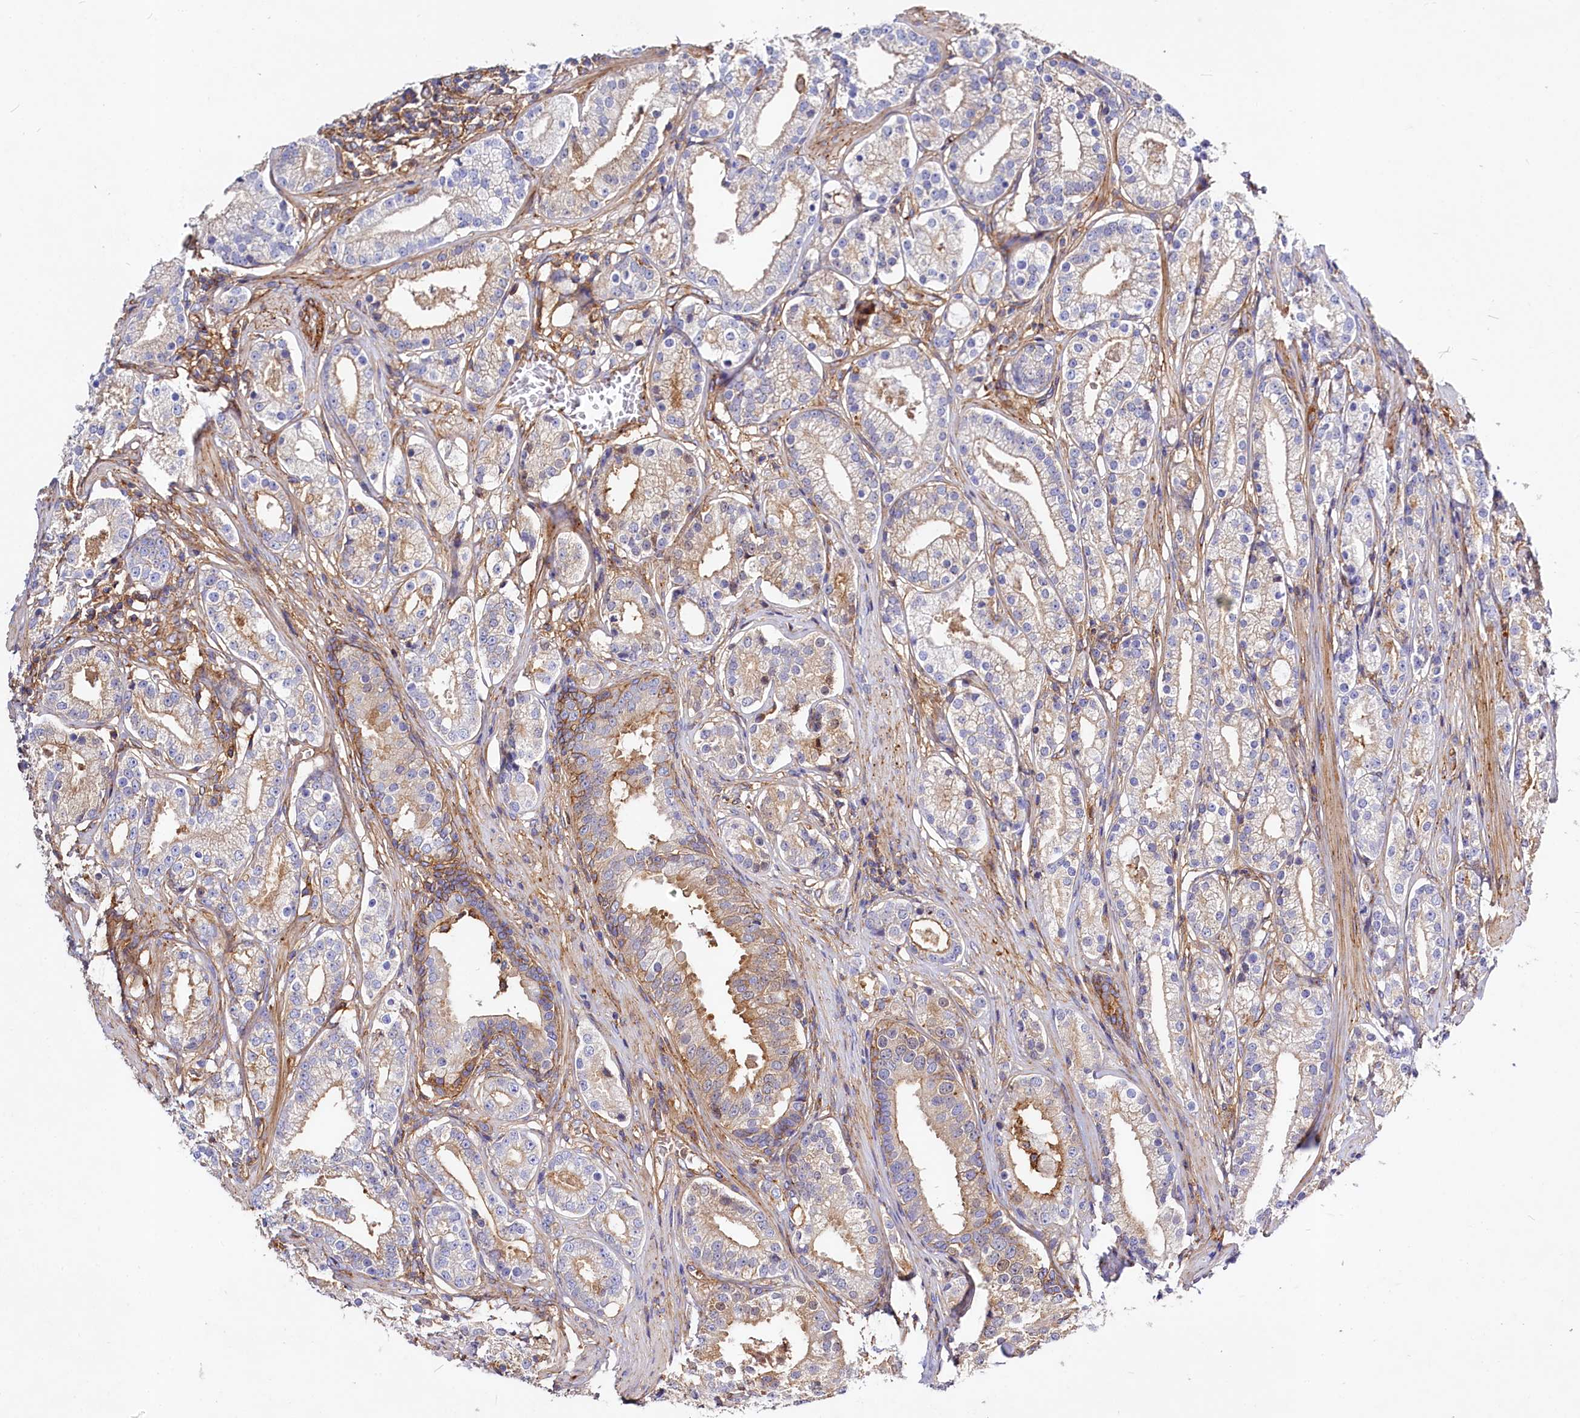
{"staining": {"intensity": "moderate", "quantity": "<25%", "location": "cytoplasmic/membranous"}, "tissue": "prostate cancer", "cell_type": "Tumor cells", "image_type": "cancer", "snomed": [{"axis": "morphology", "description": "Adenocarcinoma, High grade"}, {"axis": "topography", "description": "Prostate"}], "caption": "Approximately <25% of tumor cells in prostate adenocarcinoma (high-grade) display moderate cytoplasmic/membranous protein expression as visualized by brown immunohistochemical staining.", "gene": "ANO6", "patient": {"sex": "male", "age": 69}}